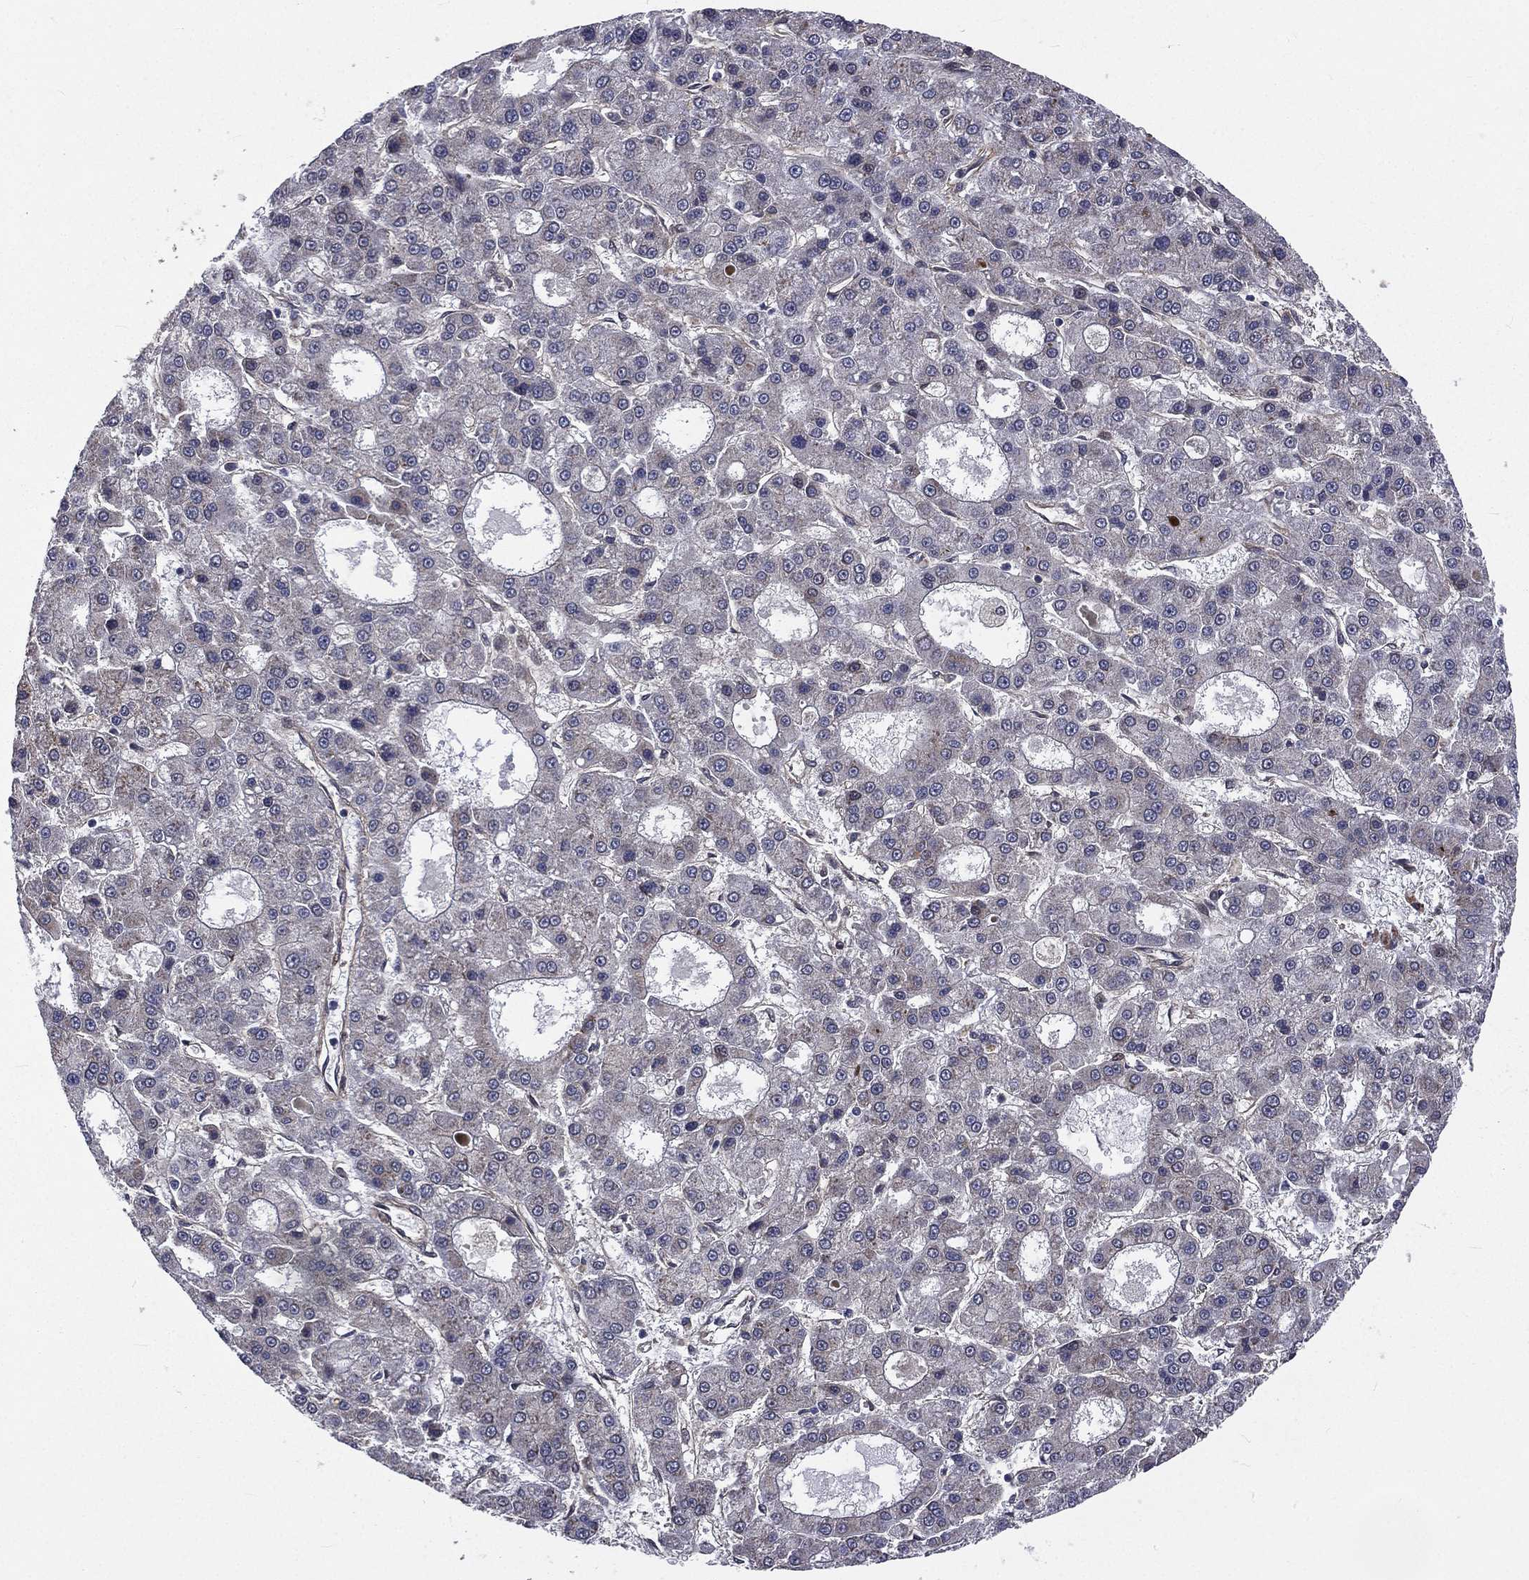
{"staining": {"intensity": "negative", "quantity": "none", "location": "none"}, "tissue": "liver cancer", "cell_type": "Tumor cells", "image_type": "cancer", "snomed": [{"axis": "morphology", "description": "Carcinoma, Hepatocellular, NOS"}, {"axis": "topography", "description": "Liver"}], "caption": "Liver cancer was stained to show a protein in brown. There is no significant expression in tumor cells. Brightfield microscopy of IHC stained with DAB (3,3'-diaminobenzidine) (brown) and hematoxylin (blue), captured at high magnification.", "gene": "ARL3", "patient": {"sex": "male", "age": 70}}